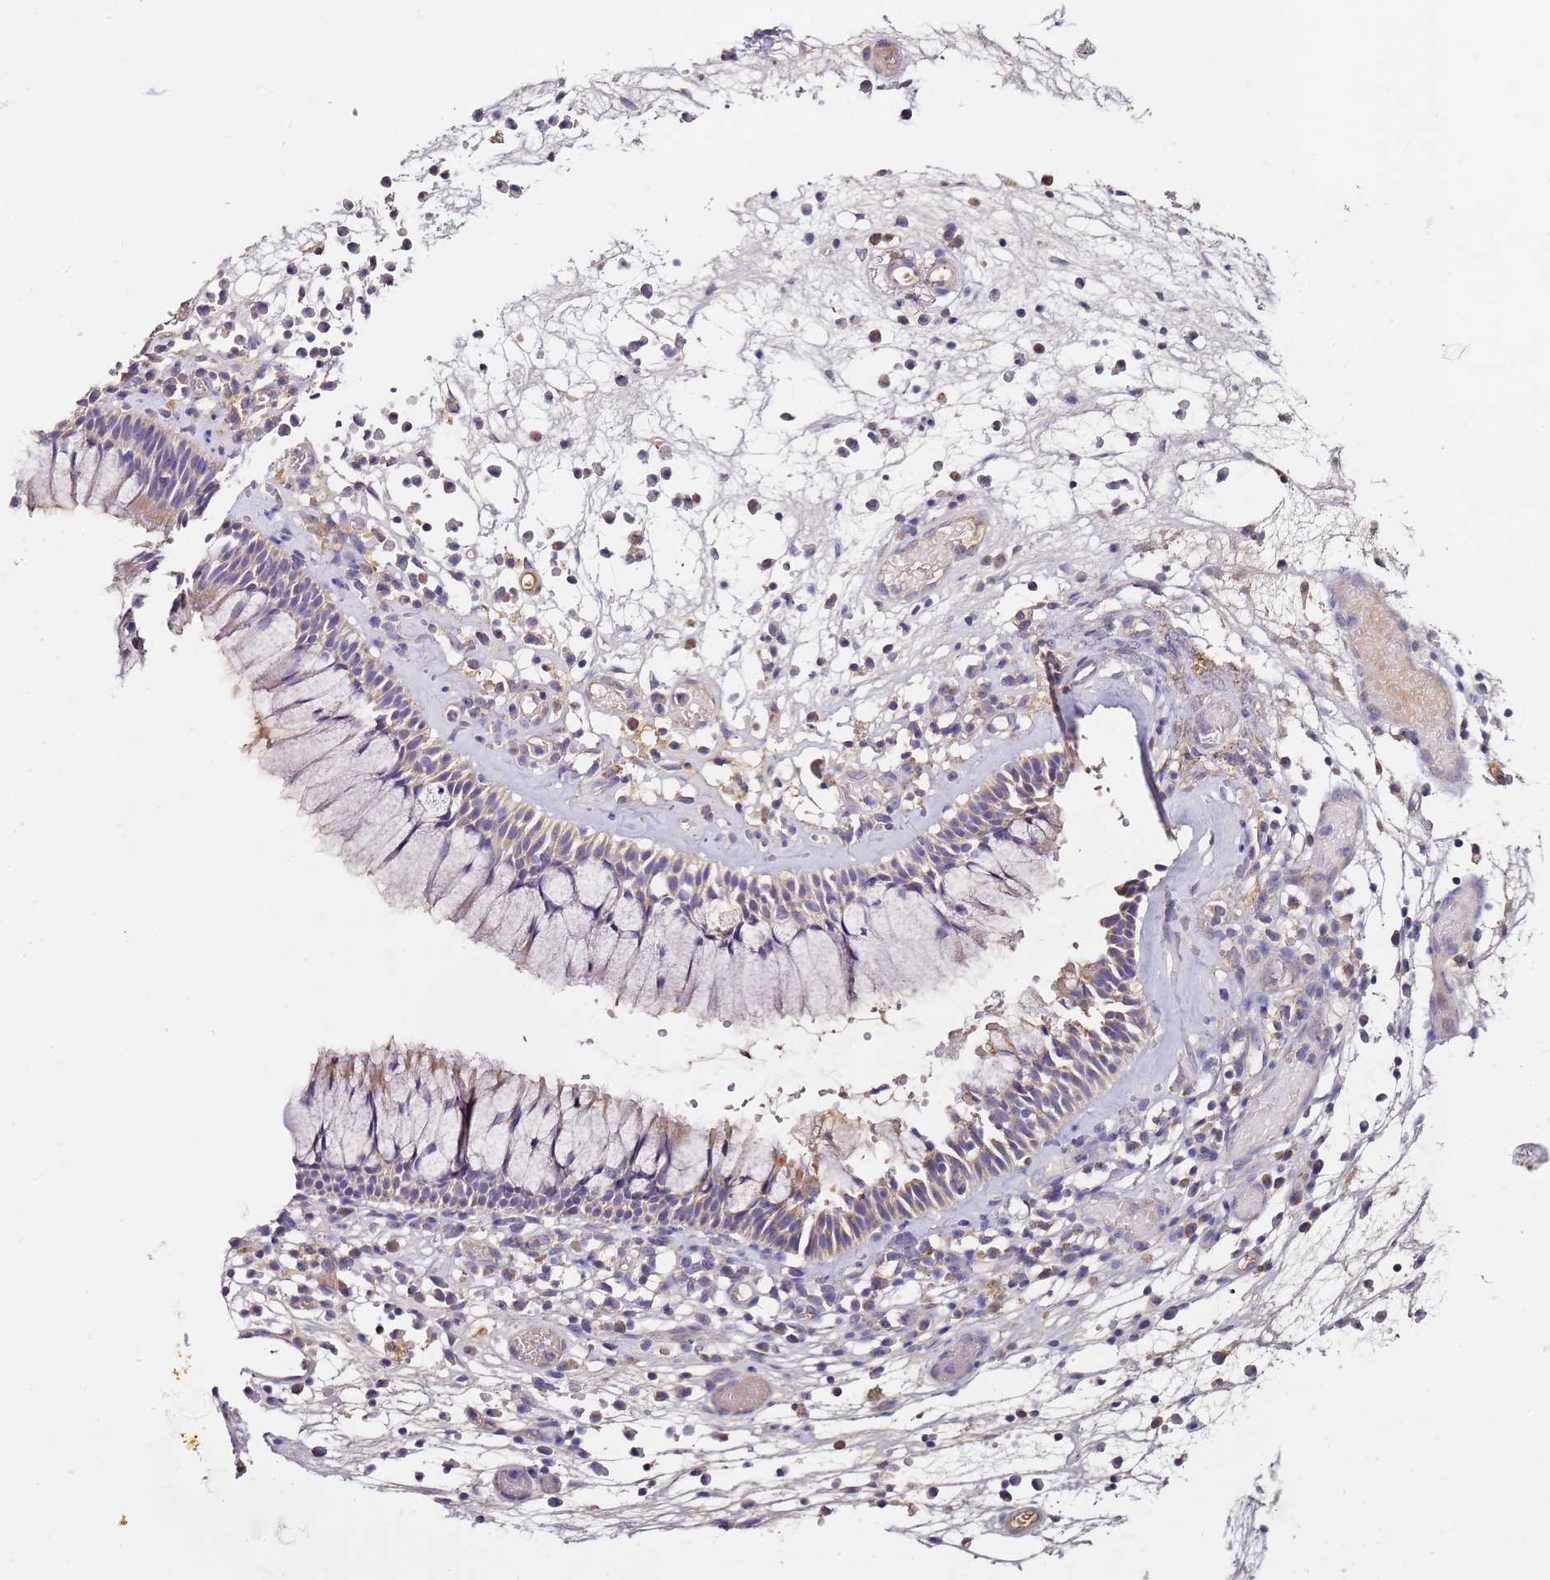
{"staining": {"intensity": "weak", "quantity": "25%-75%", "location": "cytoplasmic/membranous"}, "tissue": "nasopharynx", "cell_type": "Respiratory epithelial cells", "image_type": "normal", "snomed": [{"axis": "morphology", "description": "Normal tissue, NOS"}, {"axis": "morphology", "description": "Inflammation, NOS"}, {"axis": "topography", "description": "Nasopharynx"}], "caption": "A photomicrograph of human nasopharynx stained for a protein displays weak cytoplasmic/membranous brown staining in respiratory epithelial cells. Immunohistochemistry (ihc) stains the protein of interest in brown and the nuclei are stained blue.", "gene": "OR2B11", "patient": {"sex": "male", "age": 70}}